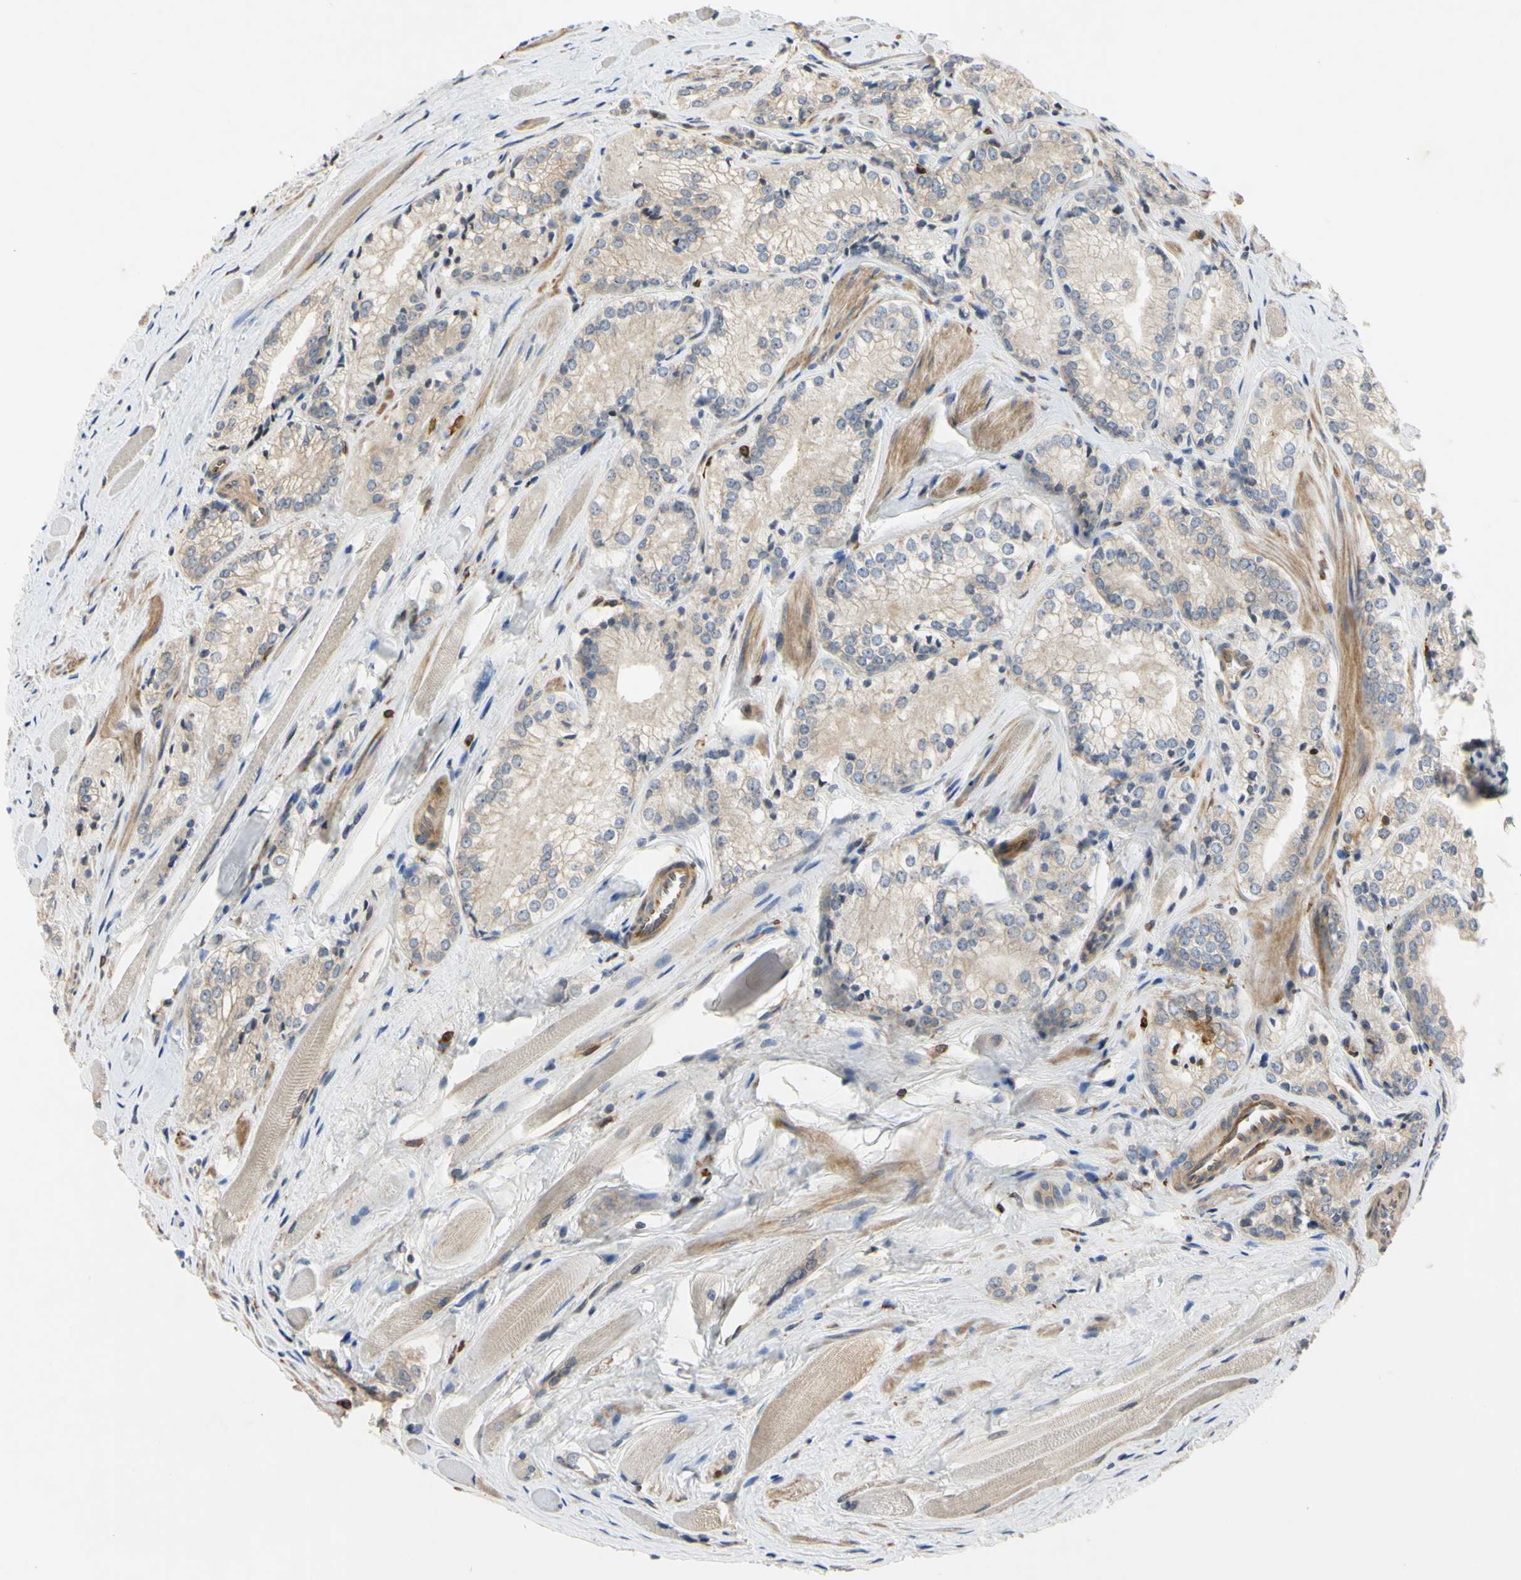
{"staining": {"intensity": "negative", "quantity": "none", "location": "none"}, "tissue": "prostate cancer", "cell_type": "Tumor cells", "image_type": "cancer", "snomed": [{"axis": "morphology", "description": "Adenocarcinoma, Low grade"}, {"axis": "topography", "description": "Prostate"}], "caption": "The histopathology image shows no significant staining in tumor cells of prostate low-grade adenocarcinoma.", "gene": "PLXNA2", "patient": {"sex": "male", "age": 60}}